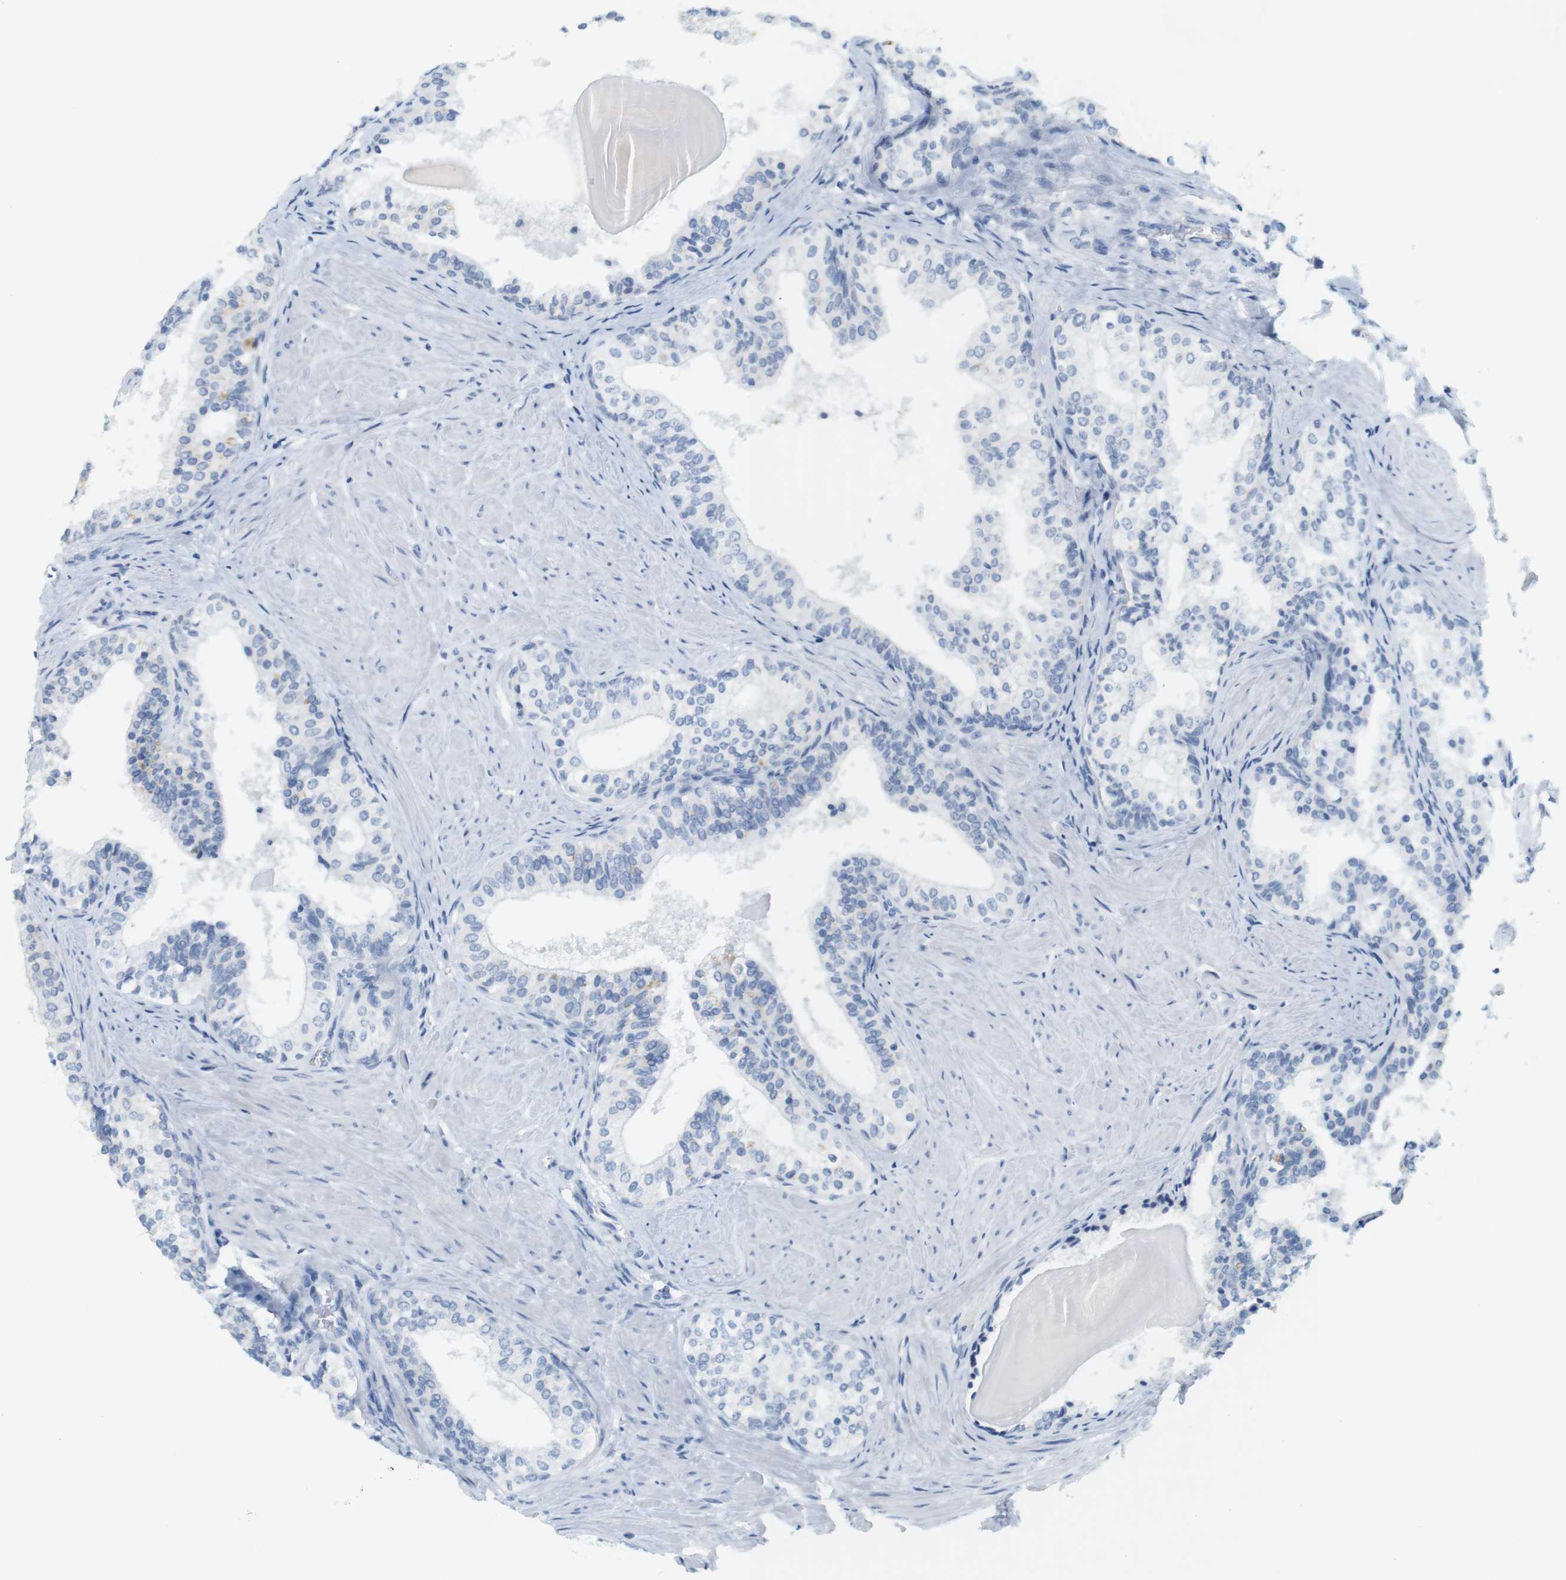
{"staining": {"intensity": "negative", "quantity": "none", "location": "none"}, "tissue": "prostate cancer", "cell_type": "Tumor cells", "image_type": "cancer", "snomed": [{"axis": "morphology", "description": "Adenocarcinoma, Low grade"}, {"axis": "topography", "description": "Prostate"}], "caption": "Immunohistochemistry (IHC) histopathology image of prostate low-grade adenocarcinoma stained for a protein (brown), which demonstrates no staining in tumor cells.", "gene": "CREB3L2", "patient": {"sex": "male", "age": 60}}